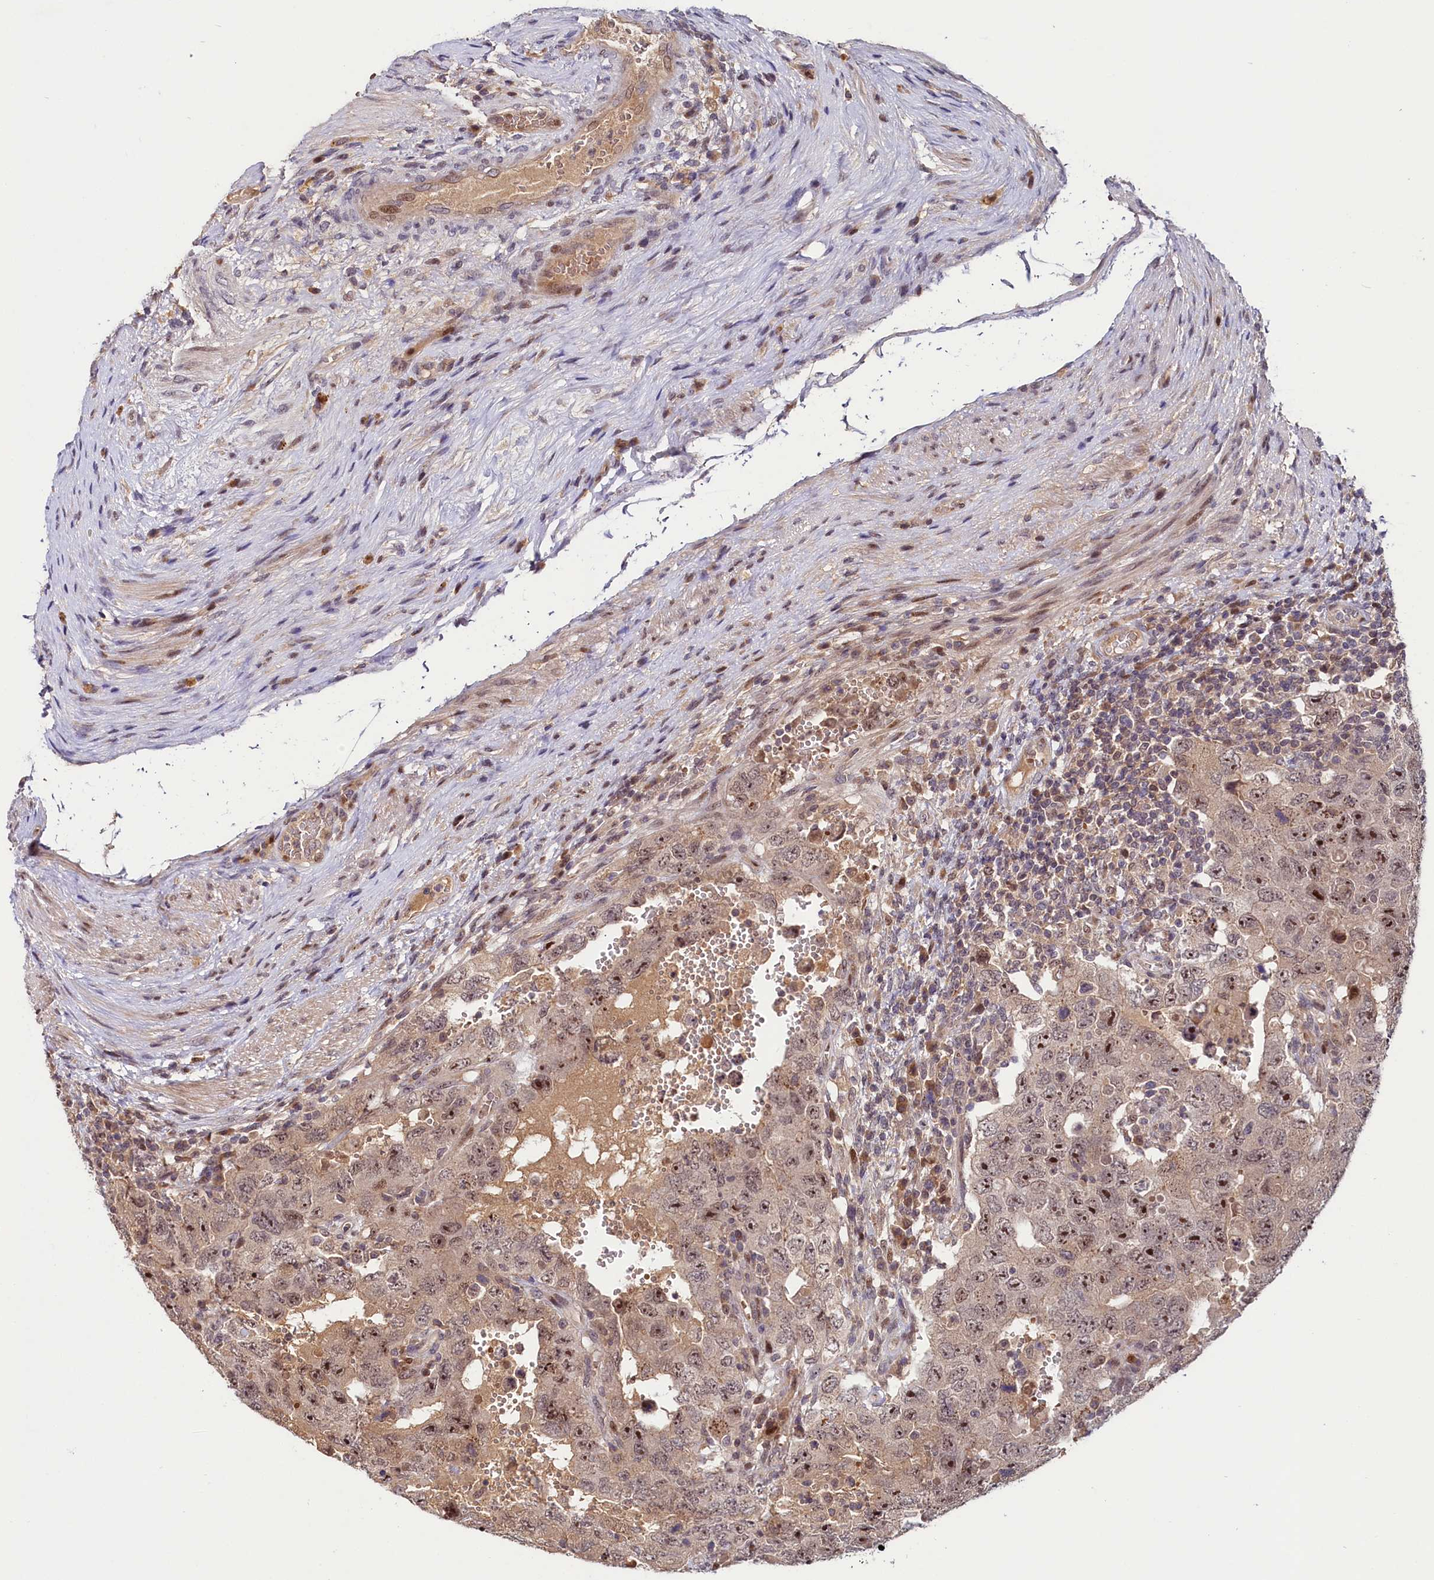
{"staining": {"intensity": "strong", "quantity": "25%-75%", "location": "nuclear"}, "tissue": "testis cancer", "cell_type": "Tumor cells", "image_type": "cancer", "snomed": [{"axis": "morphology", "description": "Carcinoma, Embryonal, NOS"}, {"axis": "topography", "description": "Testis"}], "caption": "There is high levels of strong nuclear staining in tumor cells of testis cancer (embryonal carcinoma), as demonstrated by immunohistochemical staining (brown color).", "gene": "N4BP2L1", "patient": {"sex": "male", "age": 26}}